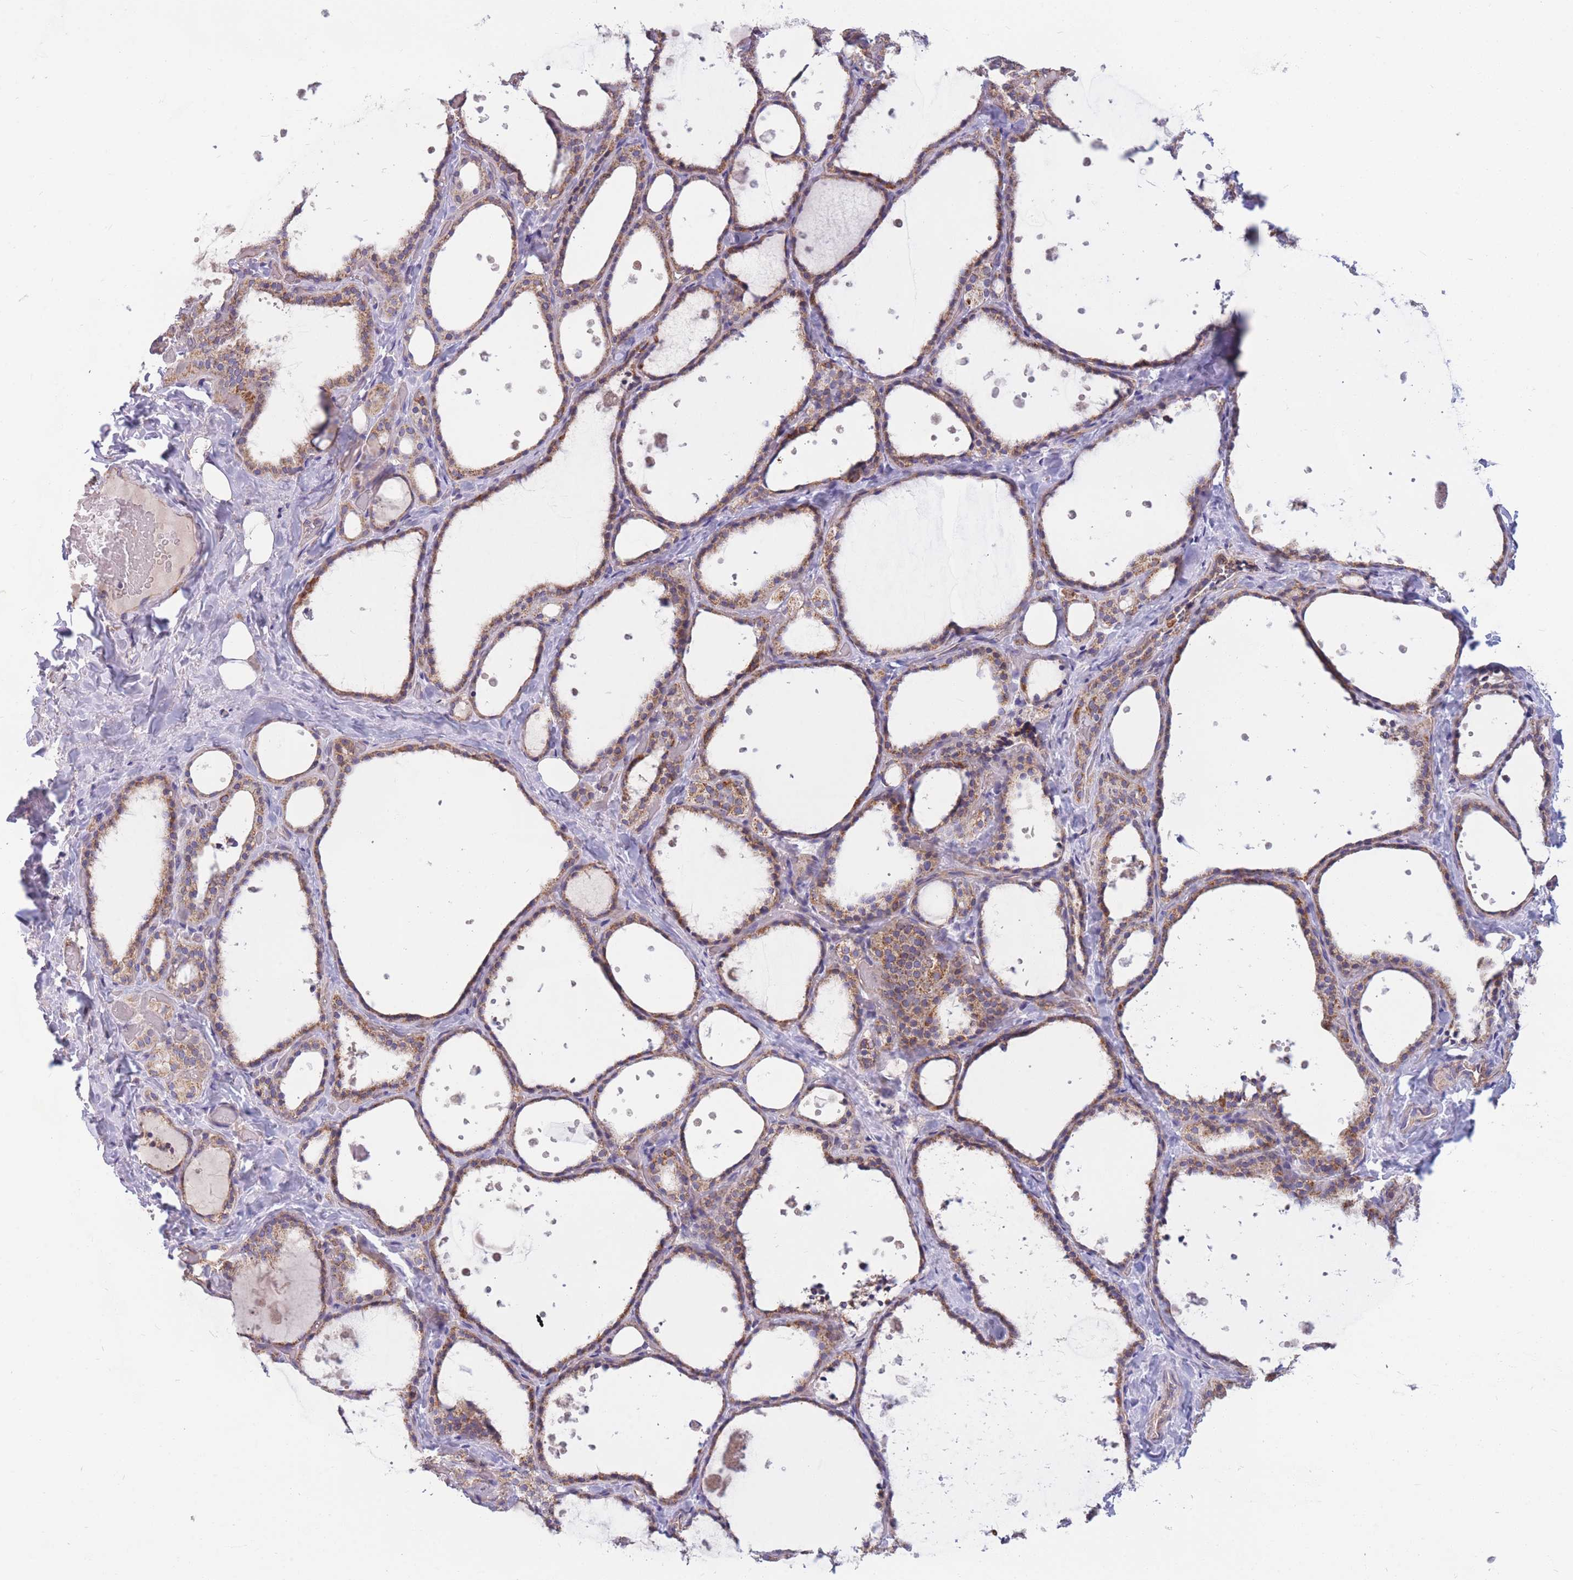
{"staining": {"intensity": "moderate", "quantity": ">75%", "location": "cytoplasmic/membranous"}, "tissue": "thyroid gland", "cell_type": "Glandular cells", "image_type": "normal", "snomed": [{"axis": "morphology", "description": "Normal tissue, NOS"}, {"axis": "topography", "description": "Thyroid gland"}], "caption": "High-magnification brightfield microscopy of unremarkable thyroid gland stained with DAB (3,3'-diaminobenzidine) (brown) and counterstained with hematoxylin (blue). glandular cells exhibit moderate cytoplasmic/membranous staining is appreciated in about>75% of cells. The staining is performed using DAB (3,3'-diaminobenzidine) brown chromogen to label protein expression. The nuclei are counter-stained blue using hematoxylin.", "gene": "MRPS9", "patient": {"sex": "female", "age": 44}}